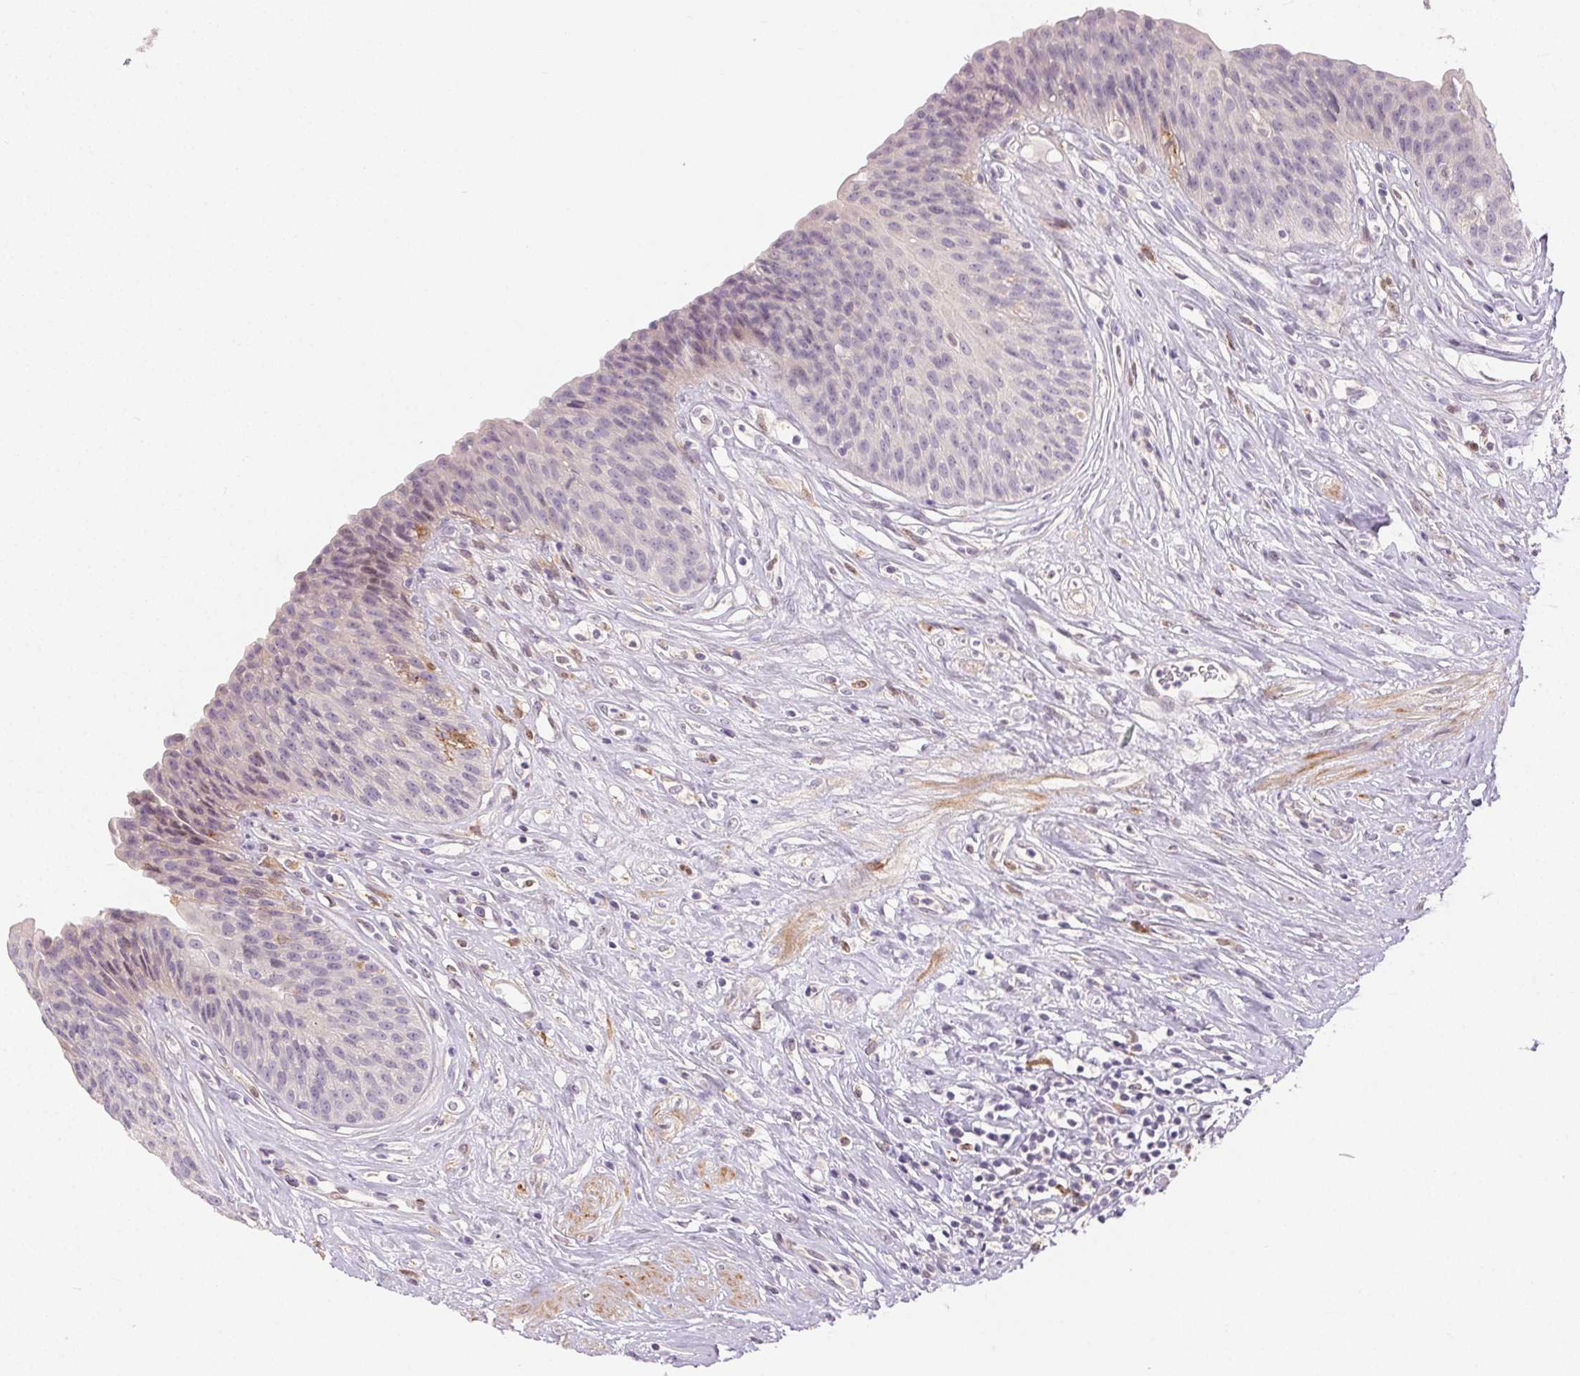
{"staining": {"intensity": "negative", "quantity": "none", "location": "none"}, "tissue": "urinary bladder", "cell_type": "Urothelial cells", "image_type": "normal", "snomed": [{"axis": "morphology", "description": "Normal tissue, NOS"}, {"axis": "topography", "description": "Urinary bladder"}], "caption": "Immunohistochemistry of unremarkable urinary bladder shows no positivity in urothelial cells.", "gene": "RPGRIP1", "patient": {"sex": "female", "age": 56}}